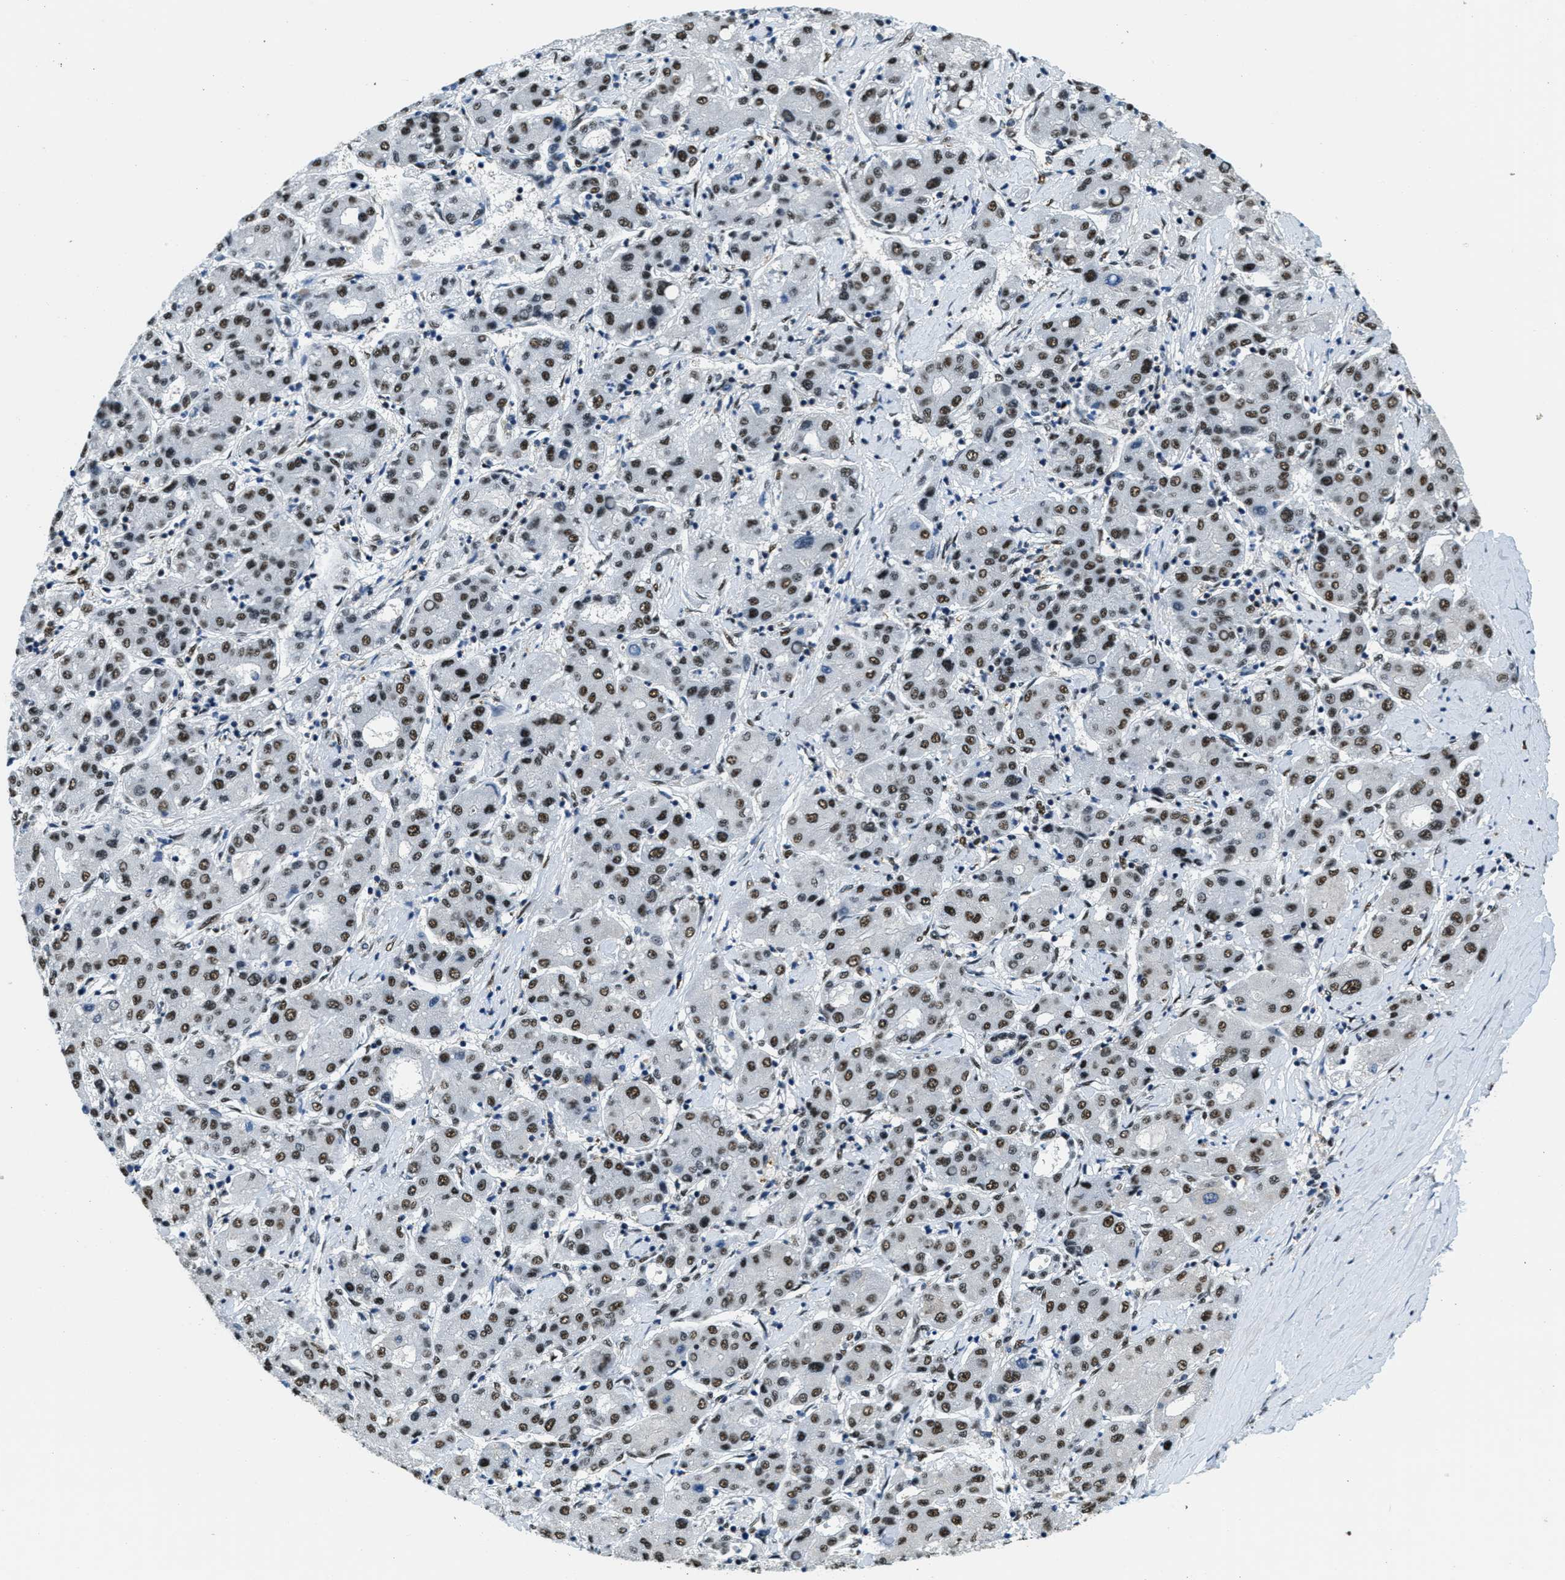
{"staining": {"intensity": "strong", "quantity": ">75%", "location": "nuclear"}, "tissue": "liver cancer", "cell_type": "Tumor cells", "image_type": "cancer", "snomed": [{"axis": "morphology", "description": "Carcinoma, Hepatocellular, NOS"}, {"axis": "topography", "description": "Liver"}], "caption": "This is an image of IHC staining of liver cancer, which shows strong expression in the nuclear of tumor cells.", "gene": "SSB", "patient": {"sex": "male", "age": 65}}